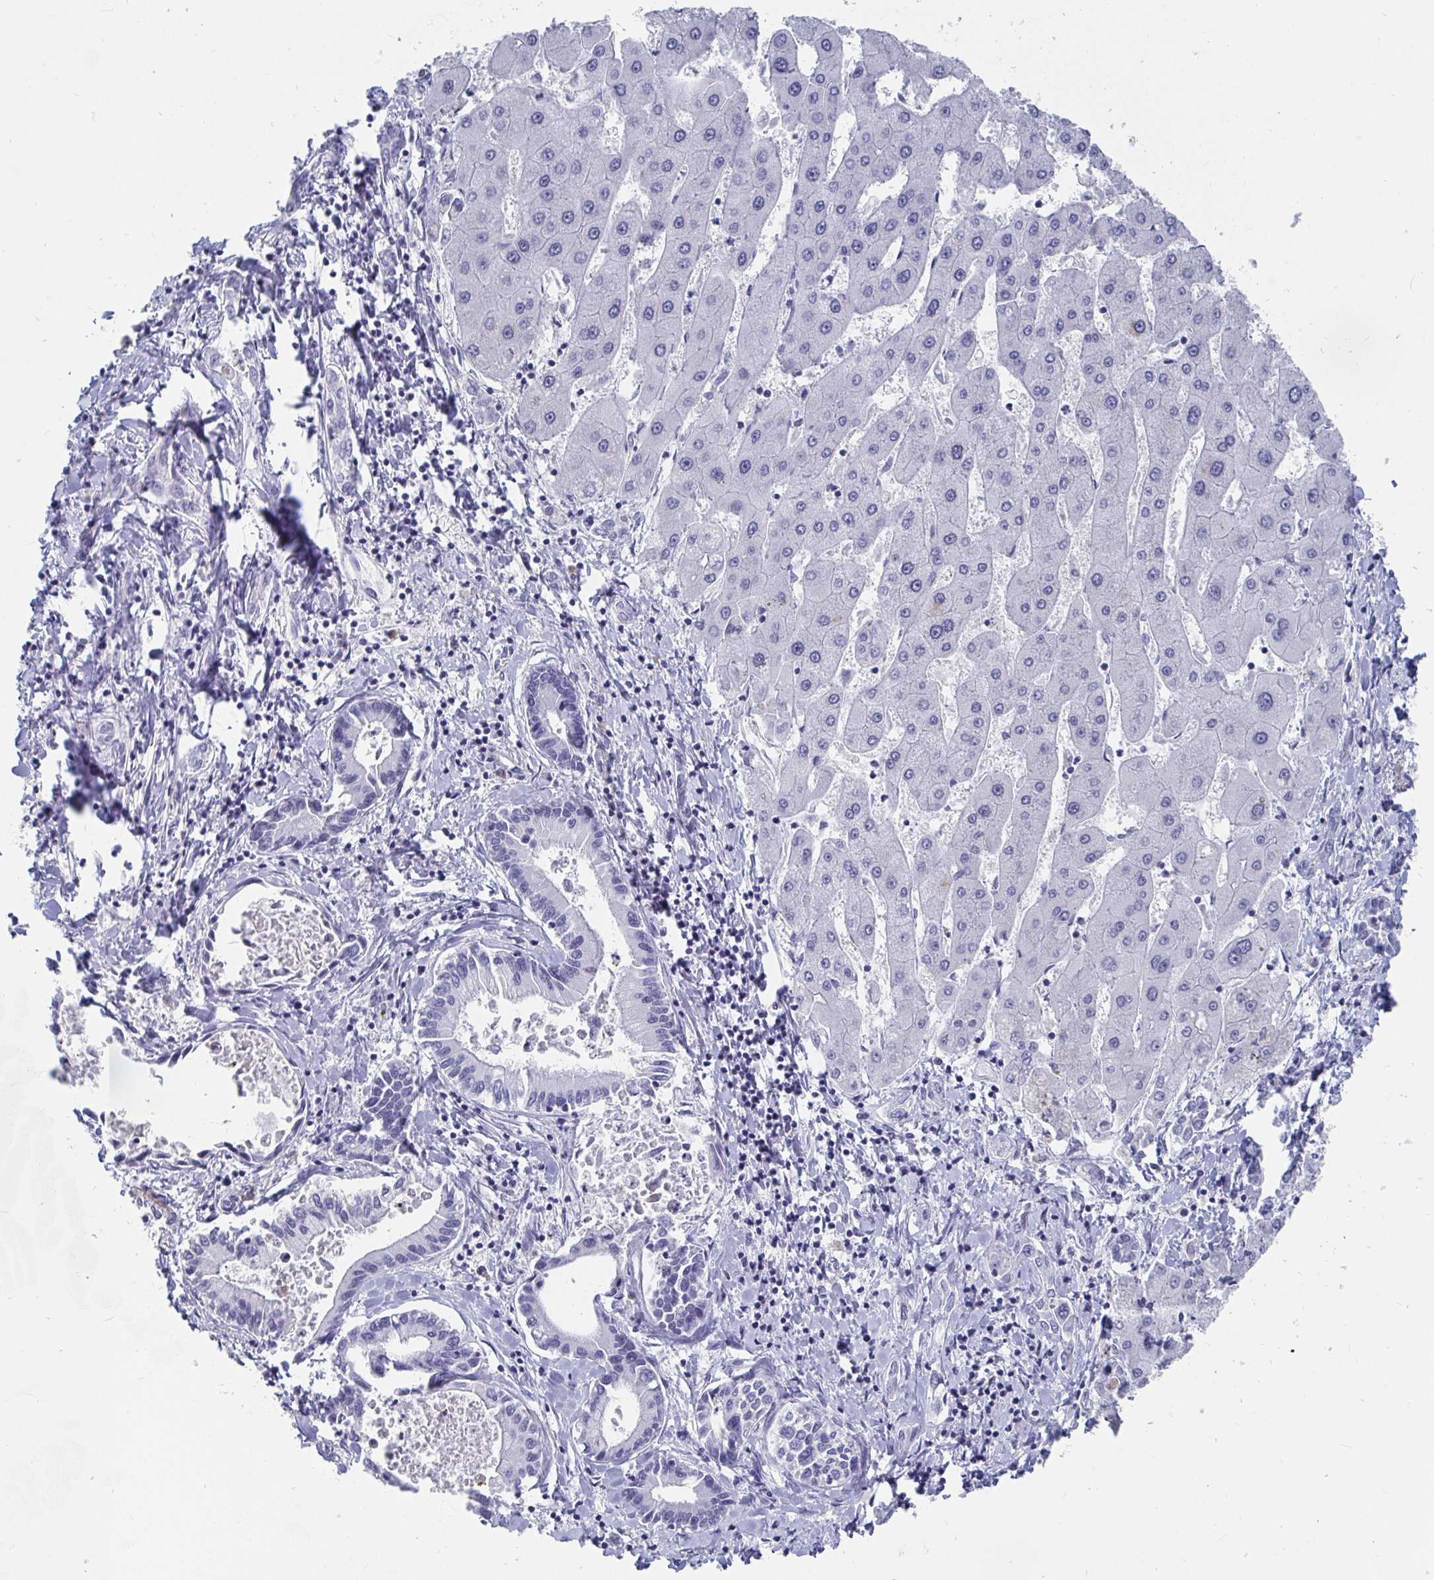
{"staining": {"intensity": "negative", "quantity": "none", "location": "none"}, "tissue": "liver cancer", "cell_type": "Tumor cells", "image_type": "cancer", "snomed": [{"axis": "morphology", "description": "Cholangiocarcinoma"}, {"axis": "topography", "description": "Liver"}], "caption": "High magnification brightfield microscopy of liver cancer (cholangiocarcinoma) stained with DAB (brown) and counterstained with hematoxylin (blue): tumor cells show no significant expression.", "gene": "ZFP82", "patient": {"sex": "male", "age": 66}}